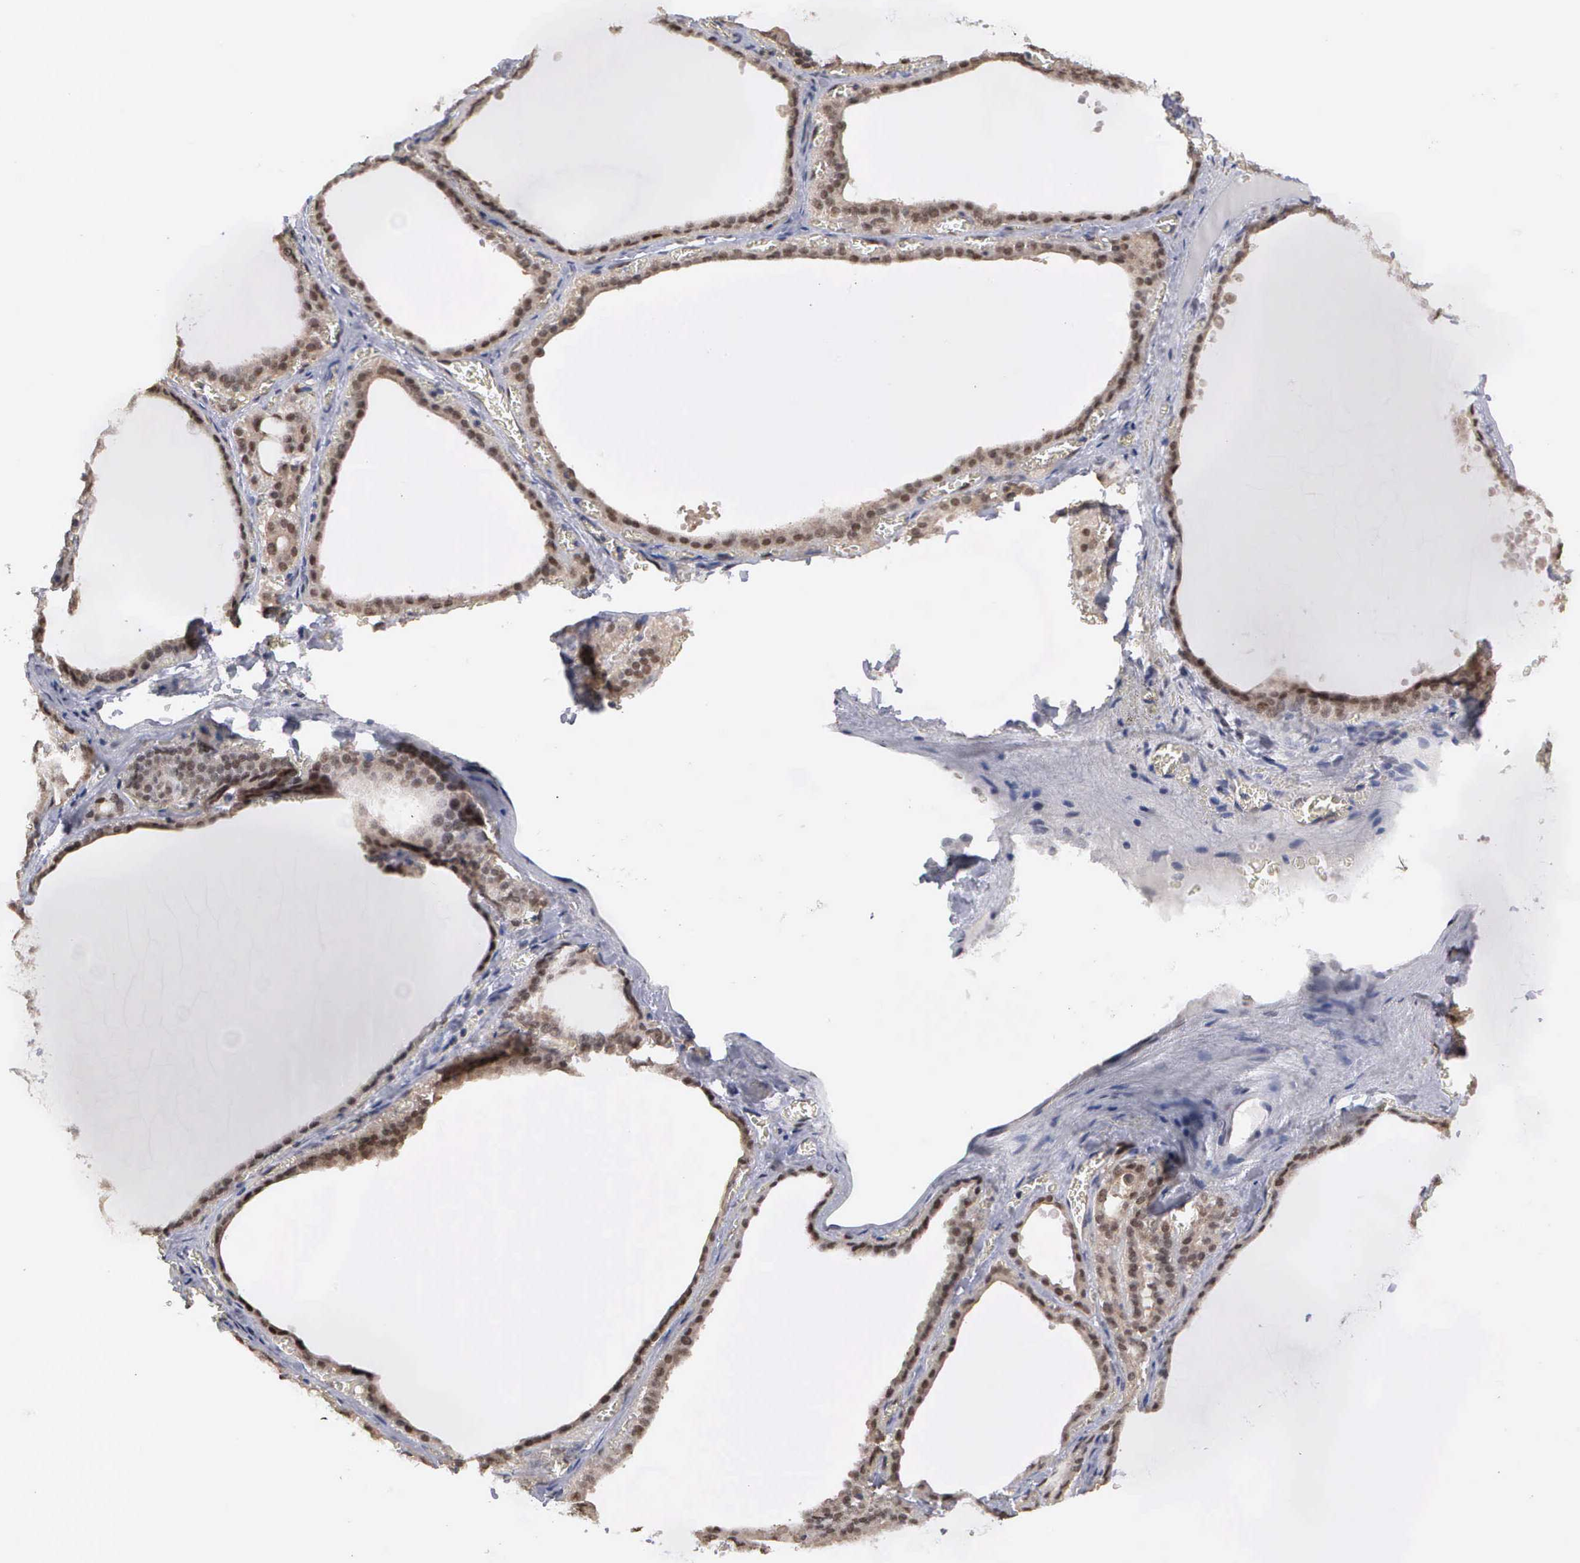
{"staining": {"intensity": "moderate", "quantity": ">75%", "location": "cytoplasmic/membranous,nuclear"}, "tissue": "thyroid gland", "cell_type": "Glandular cells", "image_type": "normal", "snomed": [{"axis": "morphology", "description": "Normal tissue, NOS"}, {"axis": "topography", "description": "Thyroid gland"}], "caption": "DAB (3,3'-diaminobenzidine) immunohistochemical staining of normal human thyroid gland demonstrates moderate cytoplasmic/membranous,nuclear protein positivity in about >75% of glandular cells.", "gene": "ZBTB33", "patient": {"sex": "female", "age": 55}}